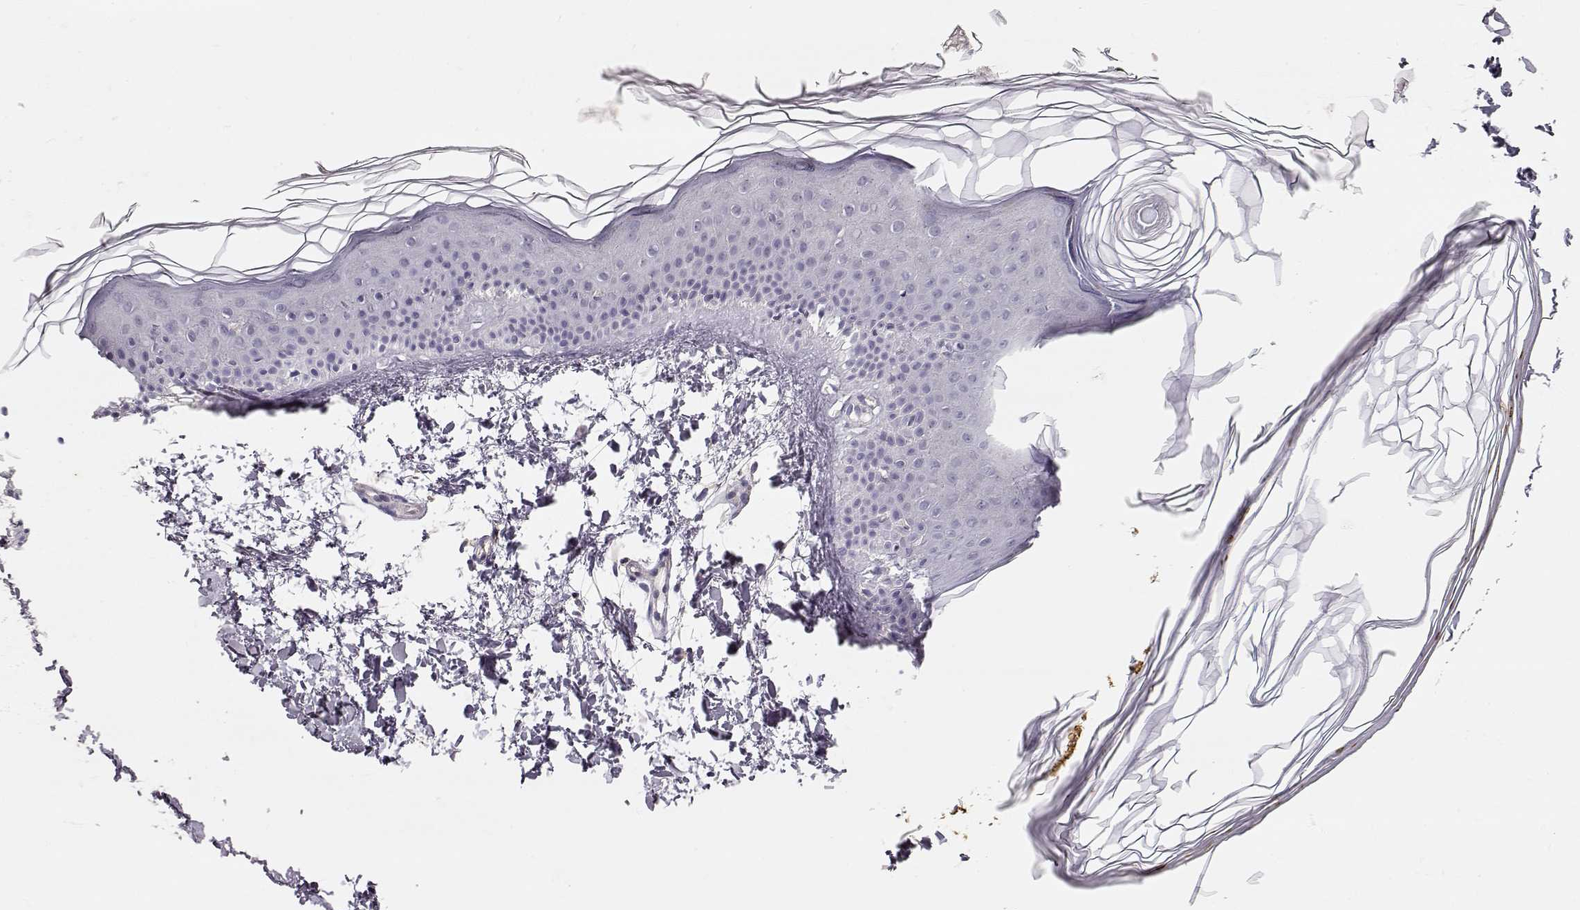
{"staining": {"intensity": "negative", "quantity": "none", "location": "none"}, "tissue": "skin", "cell_type": "Fibroblasts", "image_type": "normal", "snomed": [{"axis": "morphology", "description": "Normal tissue, NOS"}, {"axis": "topography", "description": "Skin"}], "caption": "A high-resolution histopathology image shows IHC staining of unremarkable skin, which reveals no significant positivity in fibroblasts.", "gene": "TTC26", "patient": {"sex": "female", "age": 62}}